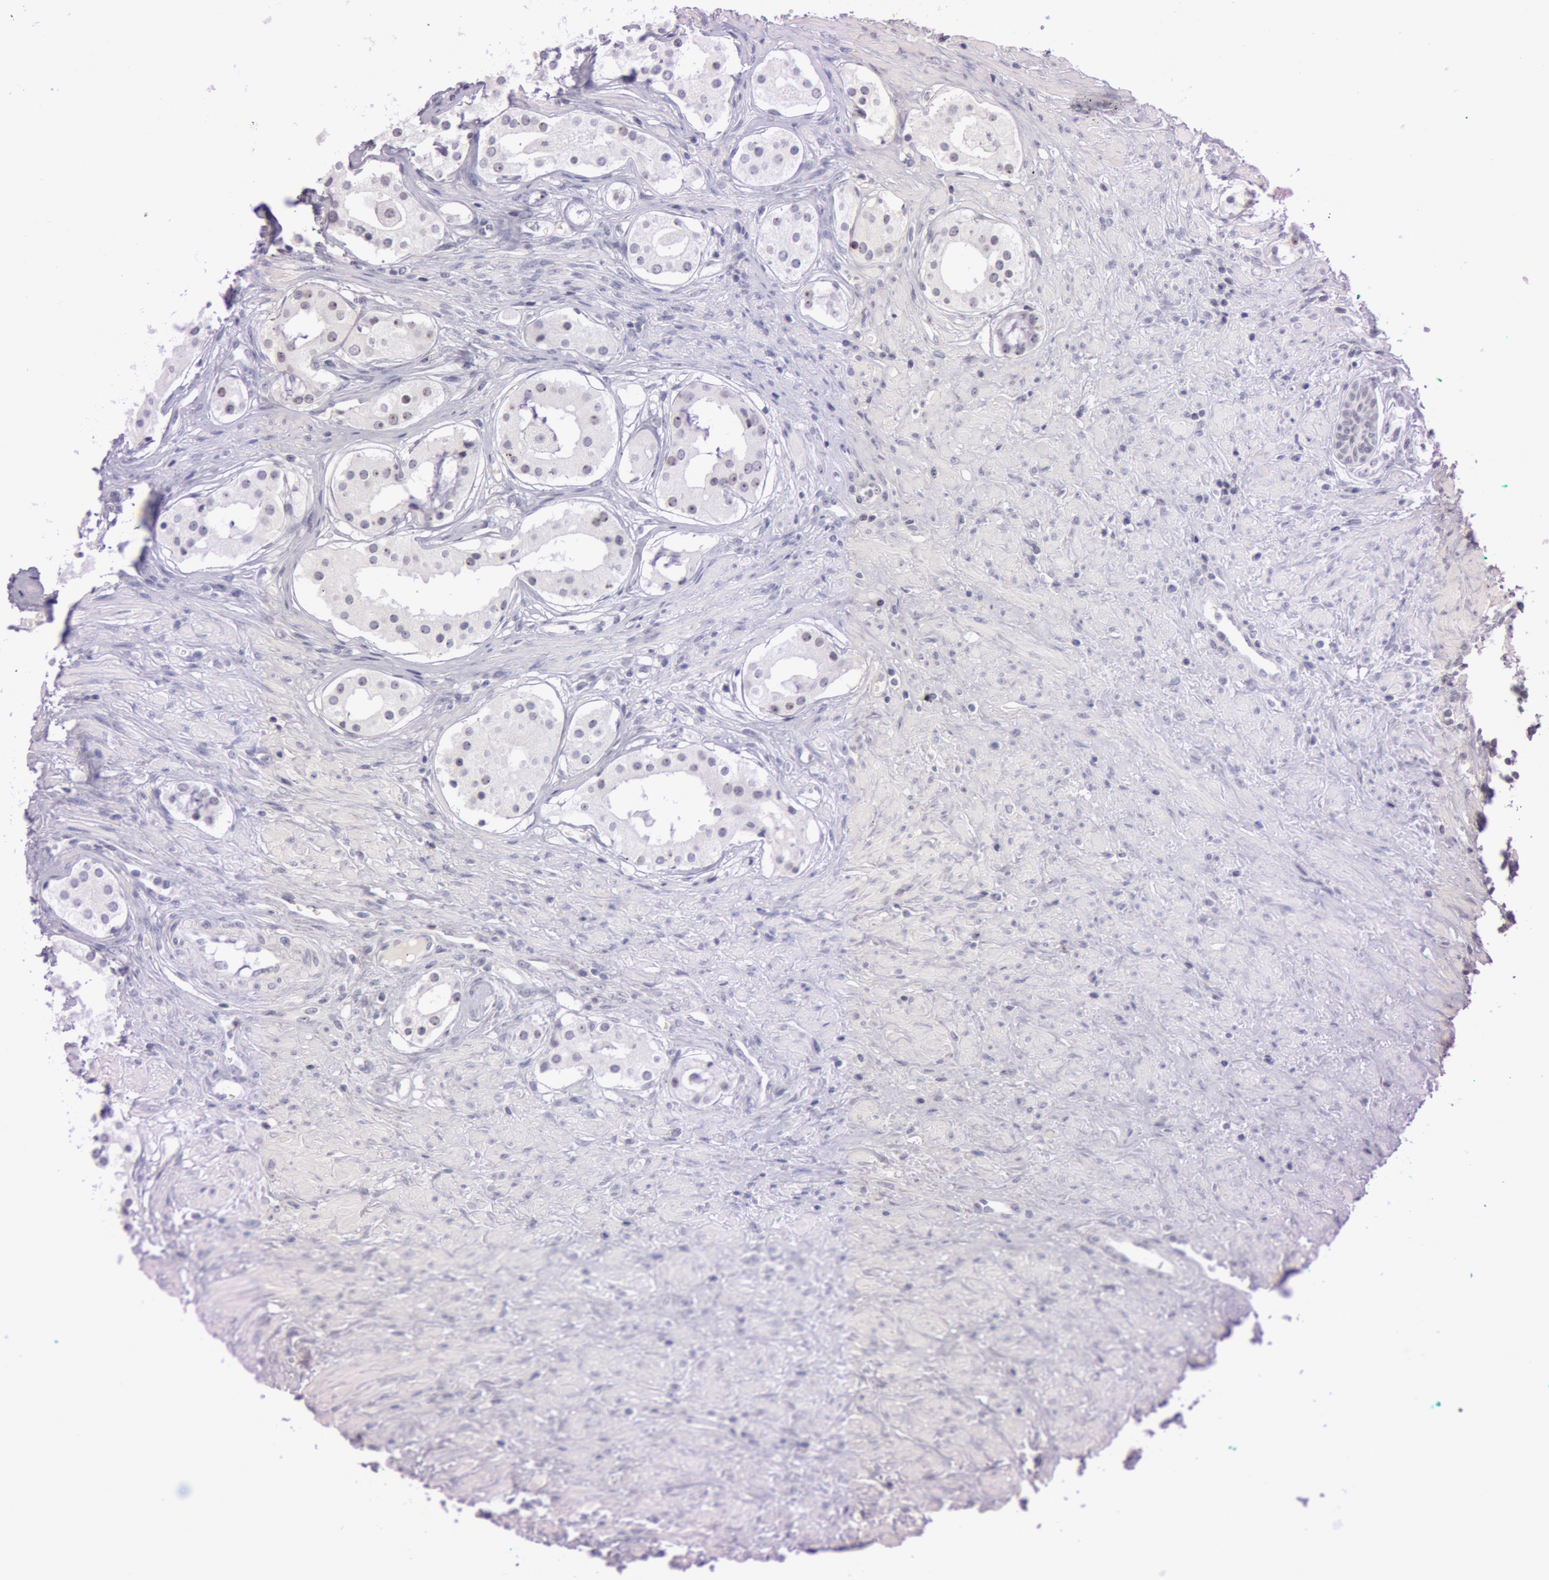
{"staining": {"intensity": "moderate", "quantity": "<25%", "location": "nuclear"}, "tissue": "prostate cancer", "cell_type": "Tumor cells", "image_type": "cancer", "snomed": [{"axis": "morphology", "description": "Adenocarcinoma, Medium grade"}, {"axis": "topography", "description": "Prostate"}], "caption": "Brown immunohistochemical staining in prostate cancer displays moderate nuclear expression in approximately <25% of tumor cells.", "gene": "FBL", "patient": {"sex": "male", "age": 73}}